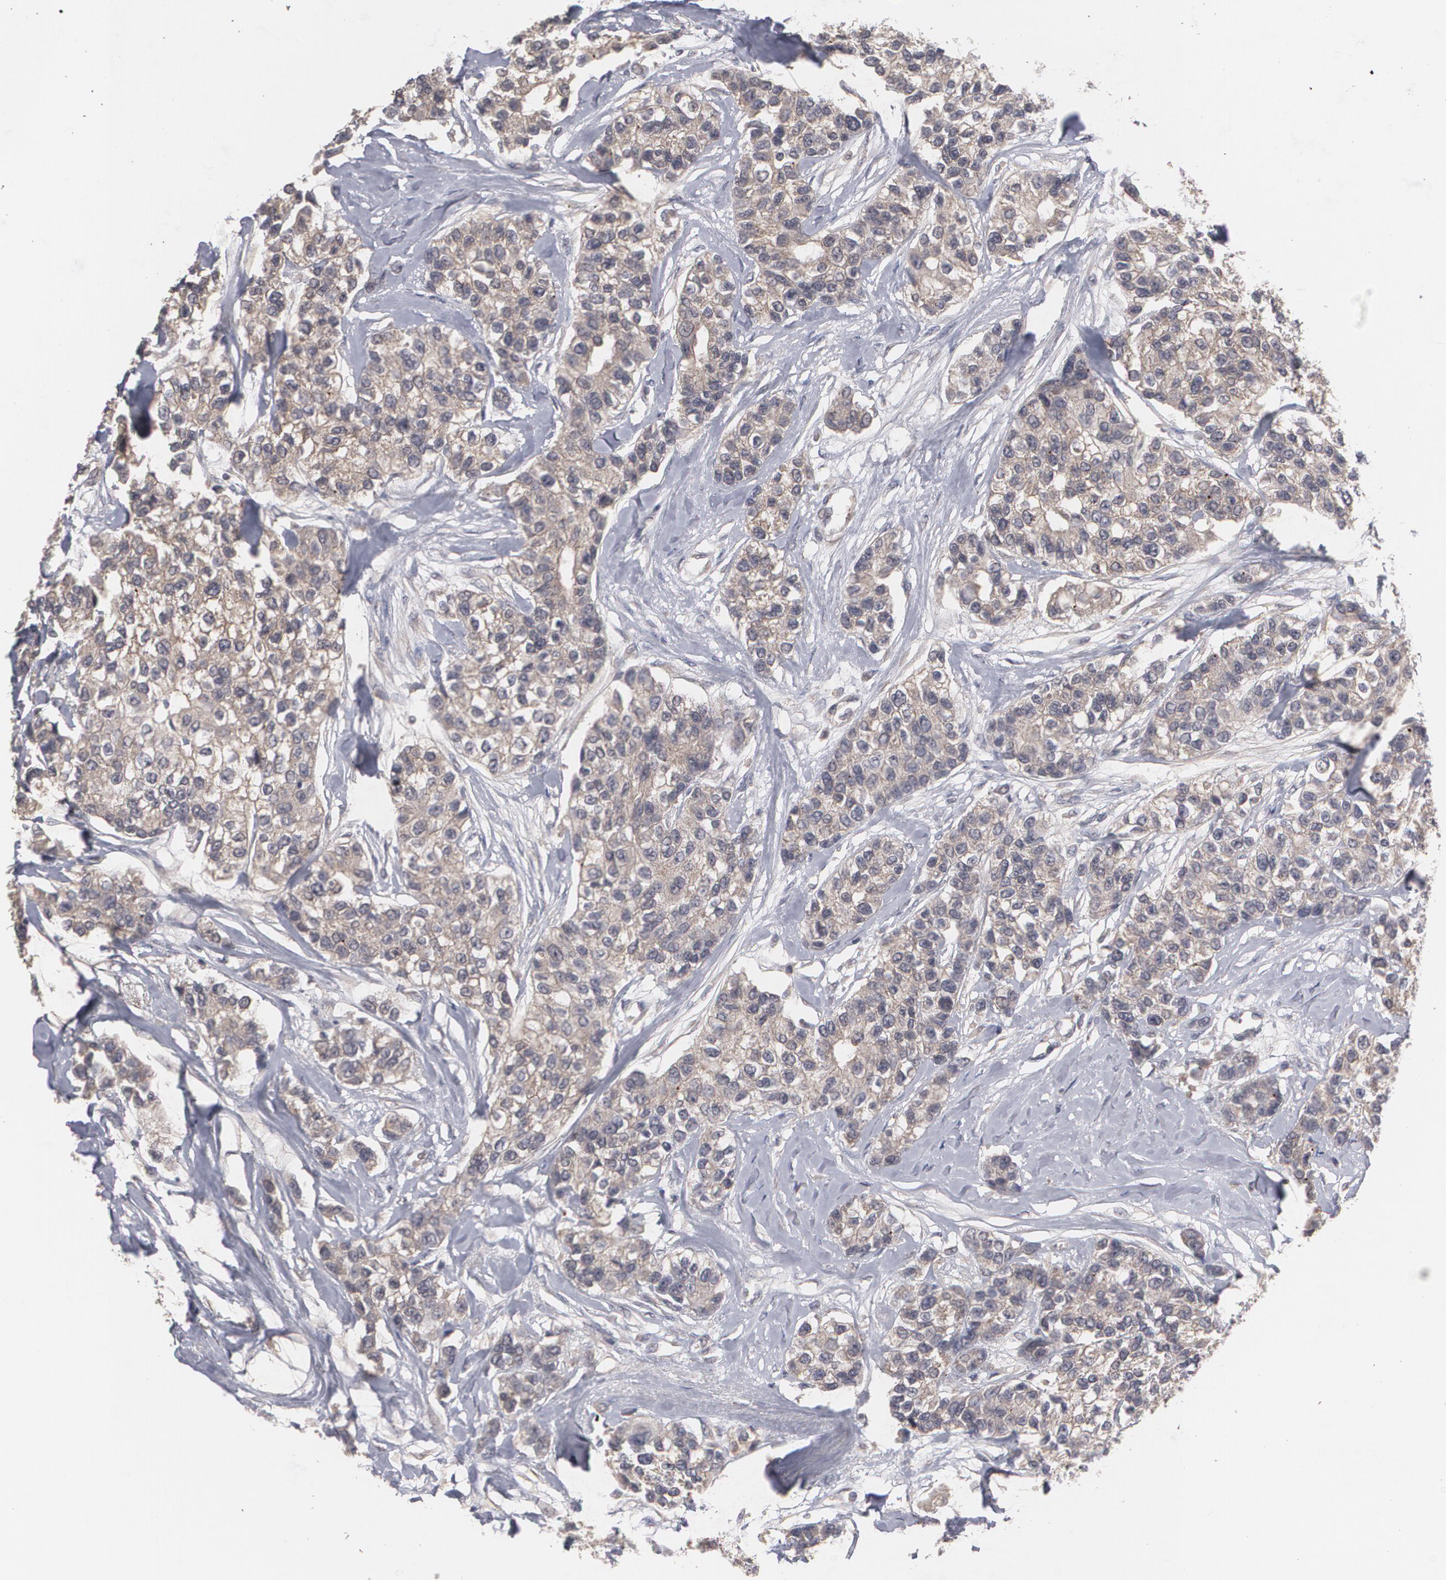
{"staining": {"intensity": "moderate", "quantity": ">75%", "location": "nuclear"}, "tissue": "breast cancer", "cell_type": "Tumor cells", "image_type": "cancer", "snomed": [{"axis": "morphology", "description": "Duct carcinoma"}, {"axis": "topography", "description": "Breast"}], "caption": "Breast cancer (intraductal carcinoma) stained with a protein marker displays moderate staining in tumor cells.", "gene": "ARF6", "patient": {"sex": "female", "age": 51}}